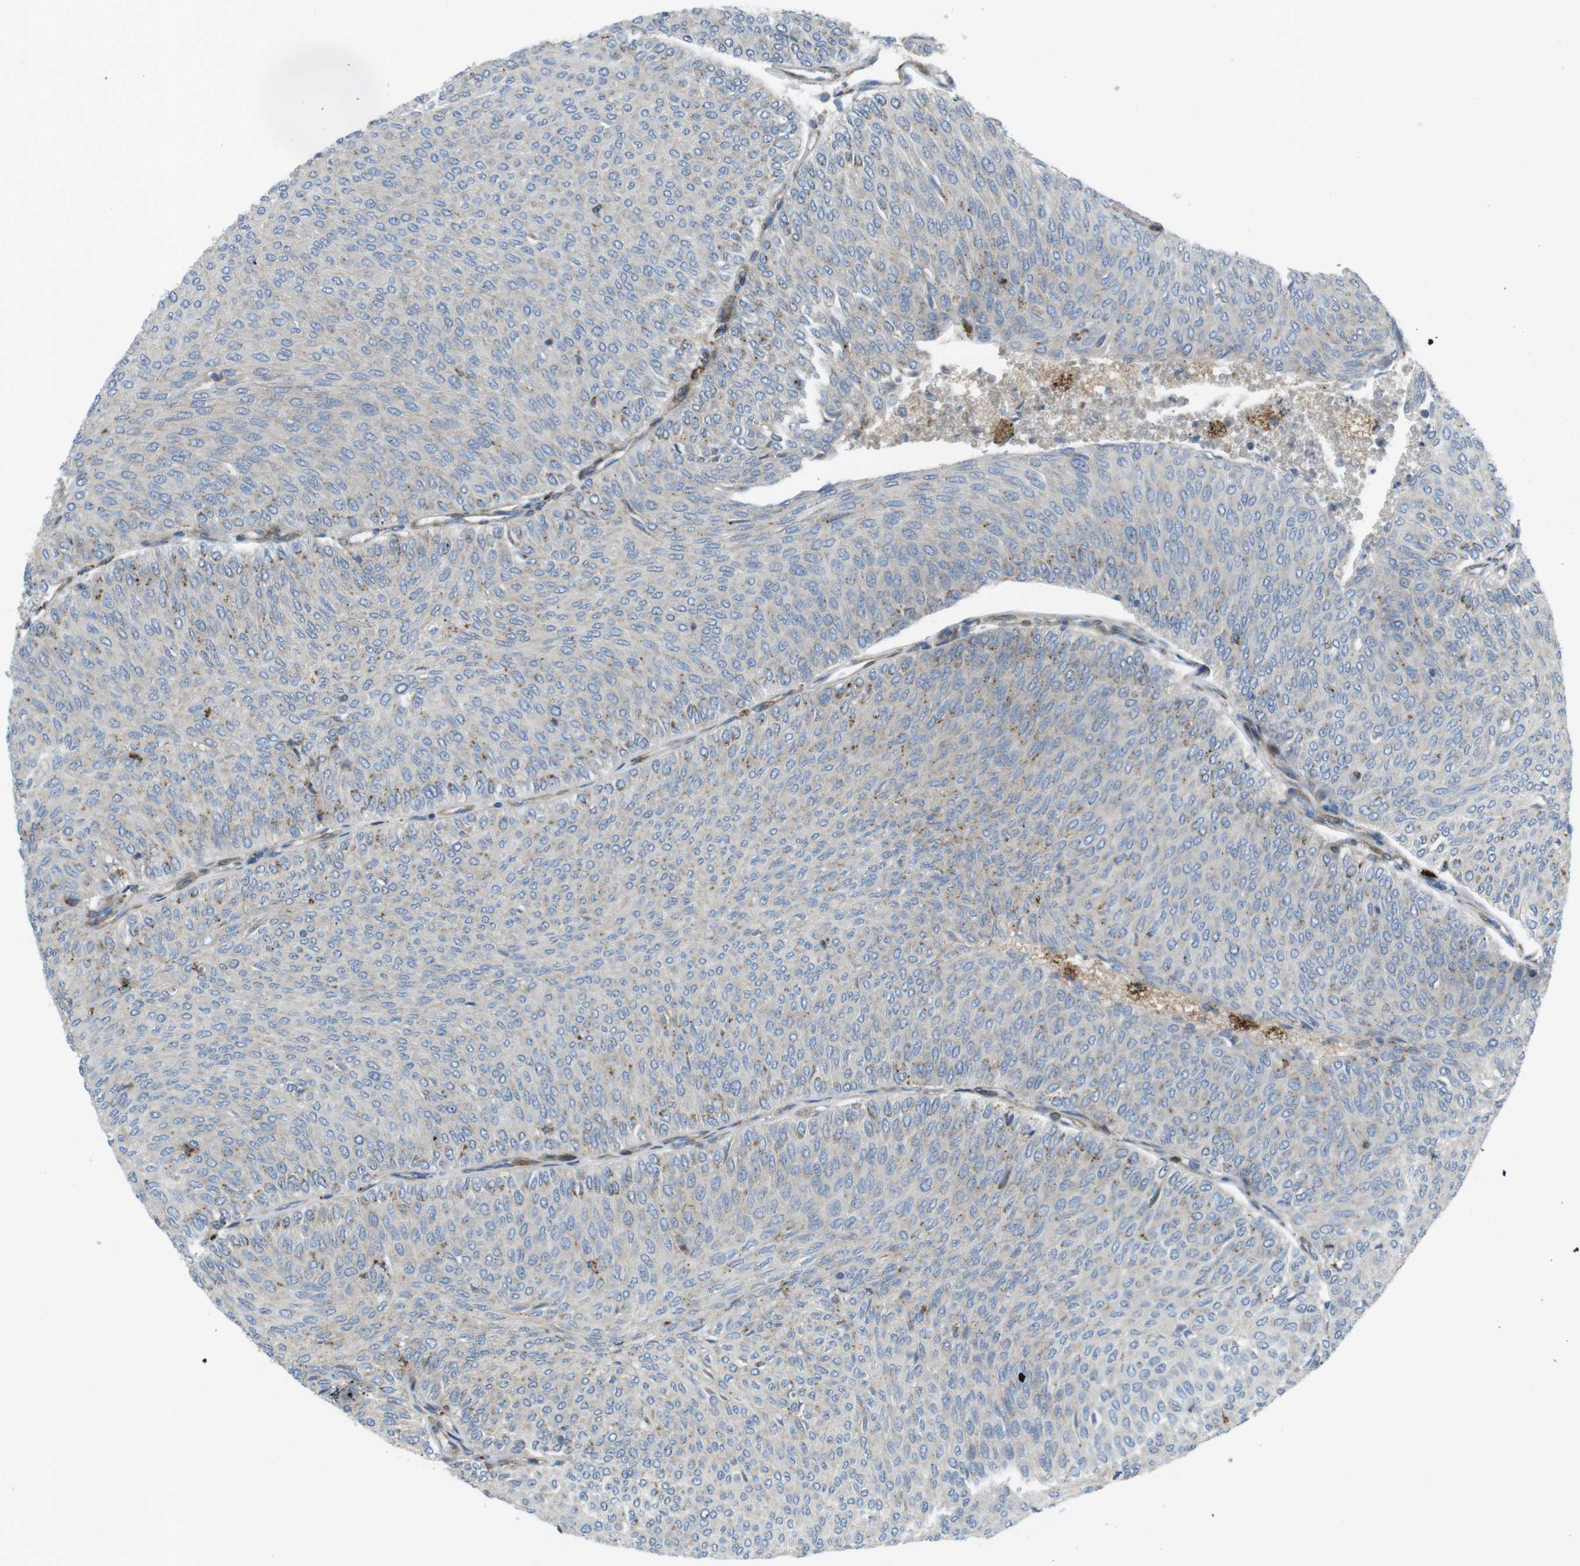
{"staining": {"intensity": "negative", "quantity": "none", "location": "none"}, "tissue": "urothelial cancer", "cell_type": "Tumor cells", "image_type": "cancer", "snomed": [{"axis": "morphology", "description": "Urothelial carcinoma, Low grade"}, {"axis": "topography", "description": "Urinary bladder"}], "caption": "Tumor cells show no significant protein staining in urothelial carcinoma (low-grade). (DAB (3,3'-diaminobenzidine) immunohistochemistry (IHC), high magnification).", "gene": "KANK2", "patient": {"sex": "male", "age": 78}}